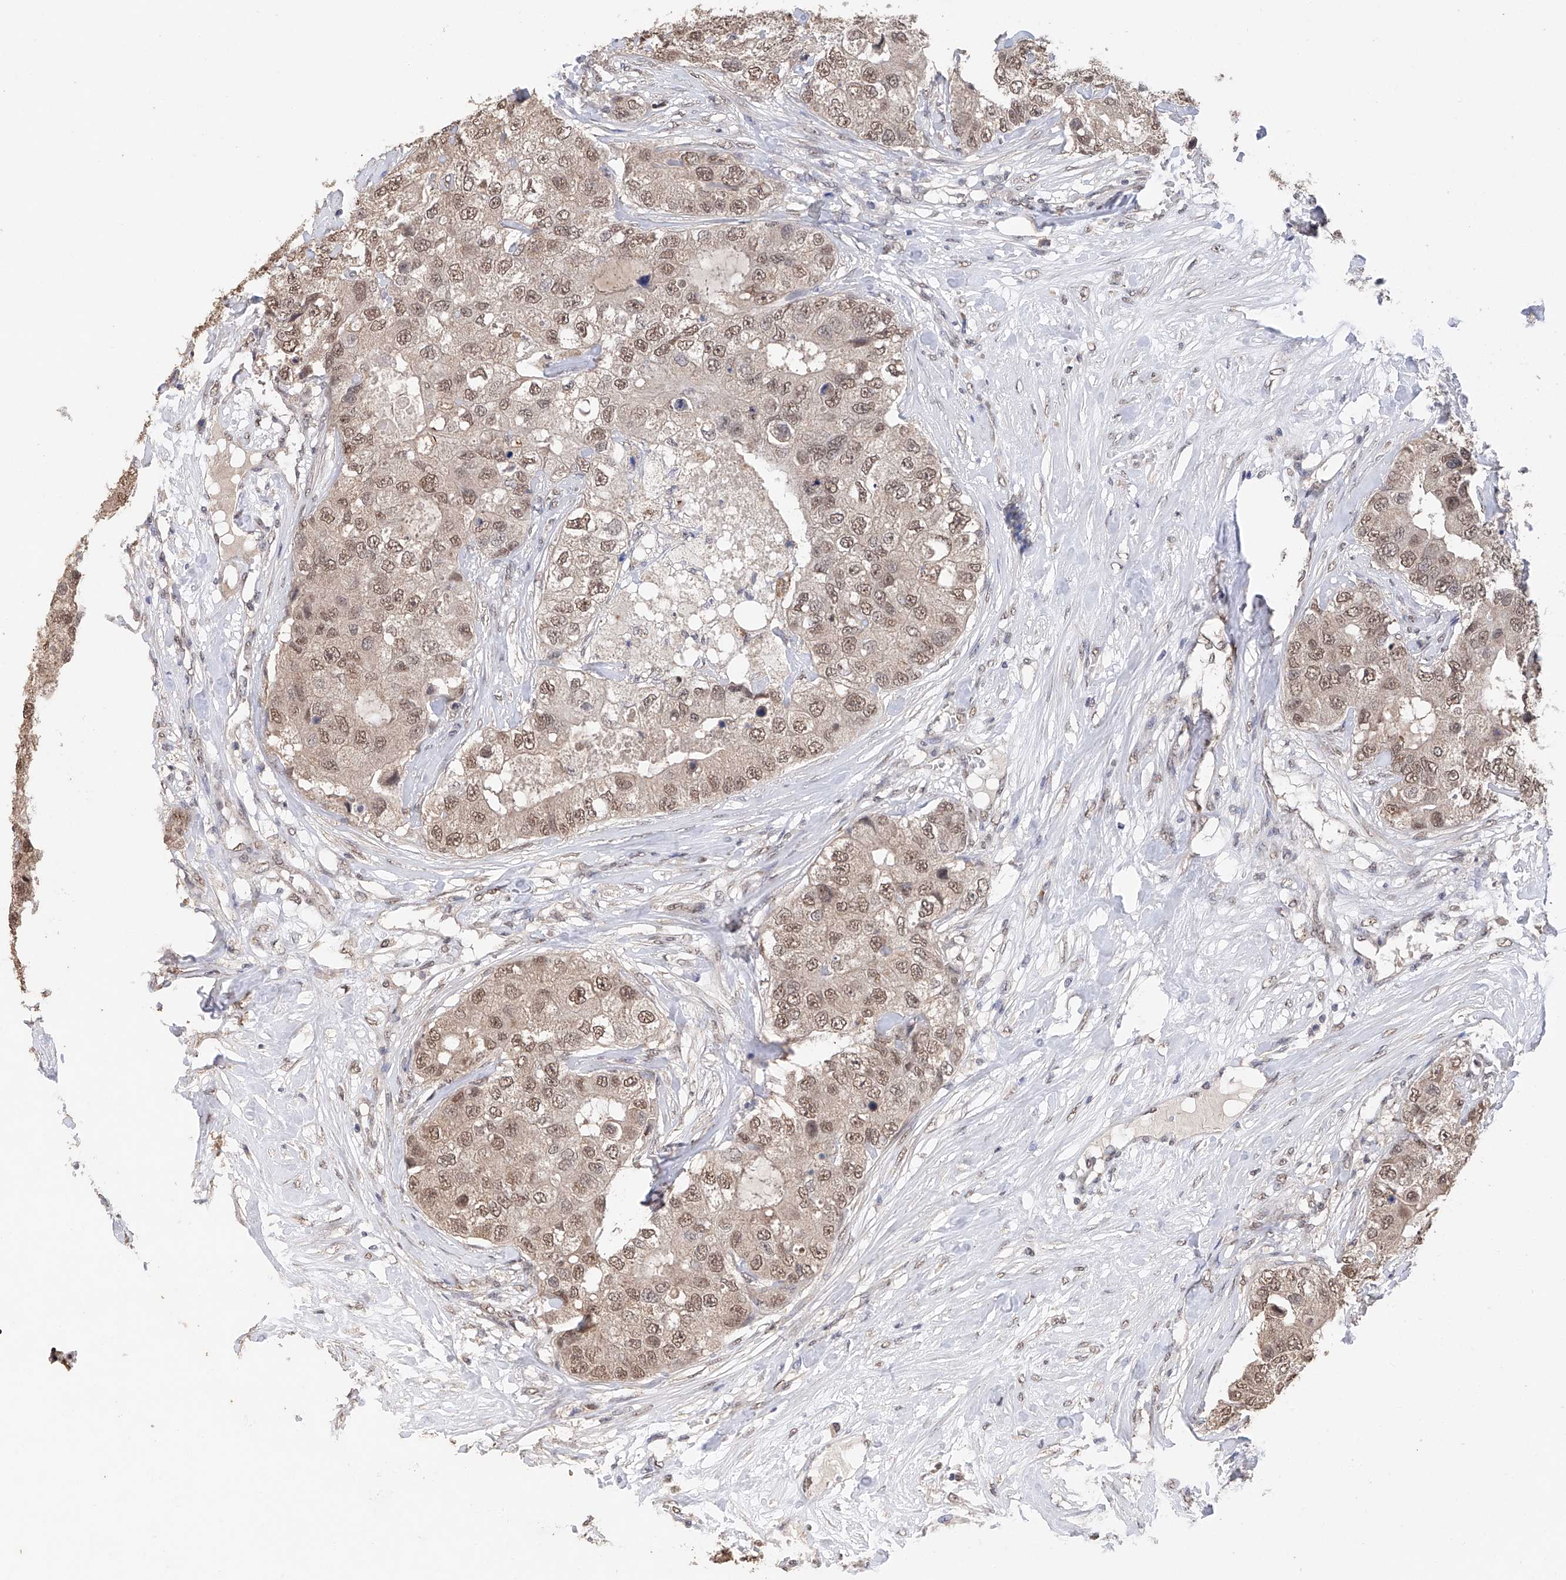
{"staining": {"intensity": "weak", "quantity": ">75%", "location": "nuclear"}, "tissue": "breast cancer", "cell_type": "Tumor cells", "image_type": "cancer", "snomed": [{"axis": "morphology", "description": "Duct carcinoma"}, {"axis": "topography", "description": "Breast"}], "caption": "Brown immunohistochemical staining in human breast cancer (infiltrating ductal carcinoma) displays weak nuclear staining in approximately >75% of tumor cells. The staining is performed using DAB brown chromogen to label protein expression. The nuclei are counter-stained blue using hematoxylin.", "gene": "DMAP1", "patient": {"sex": "female", "age": 62}}